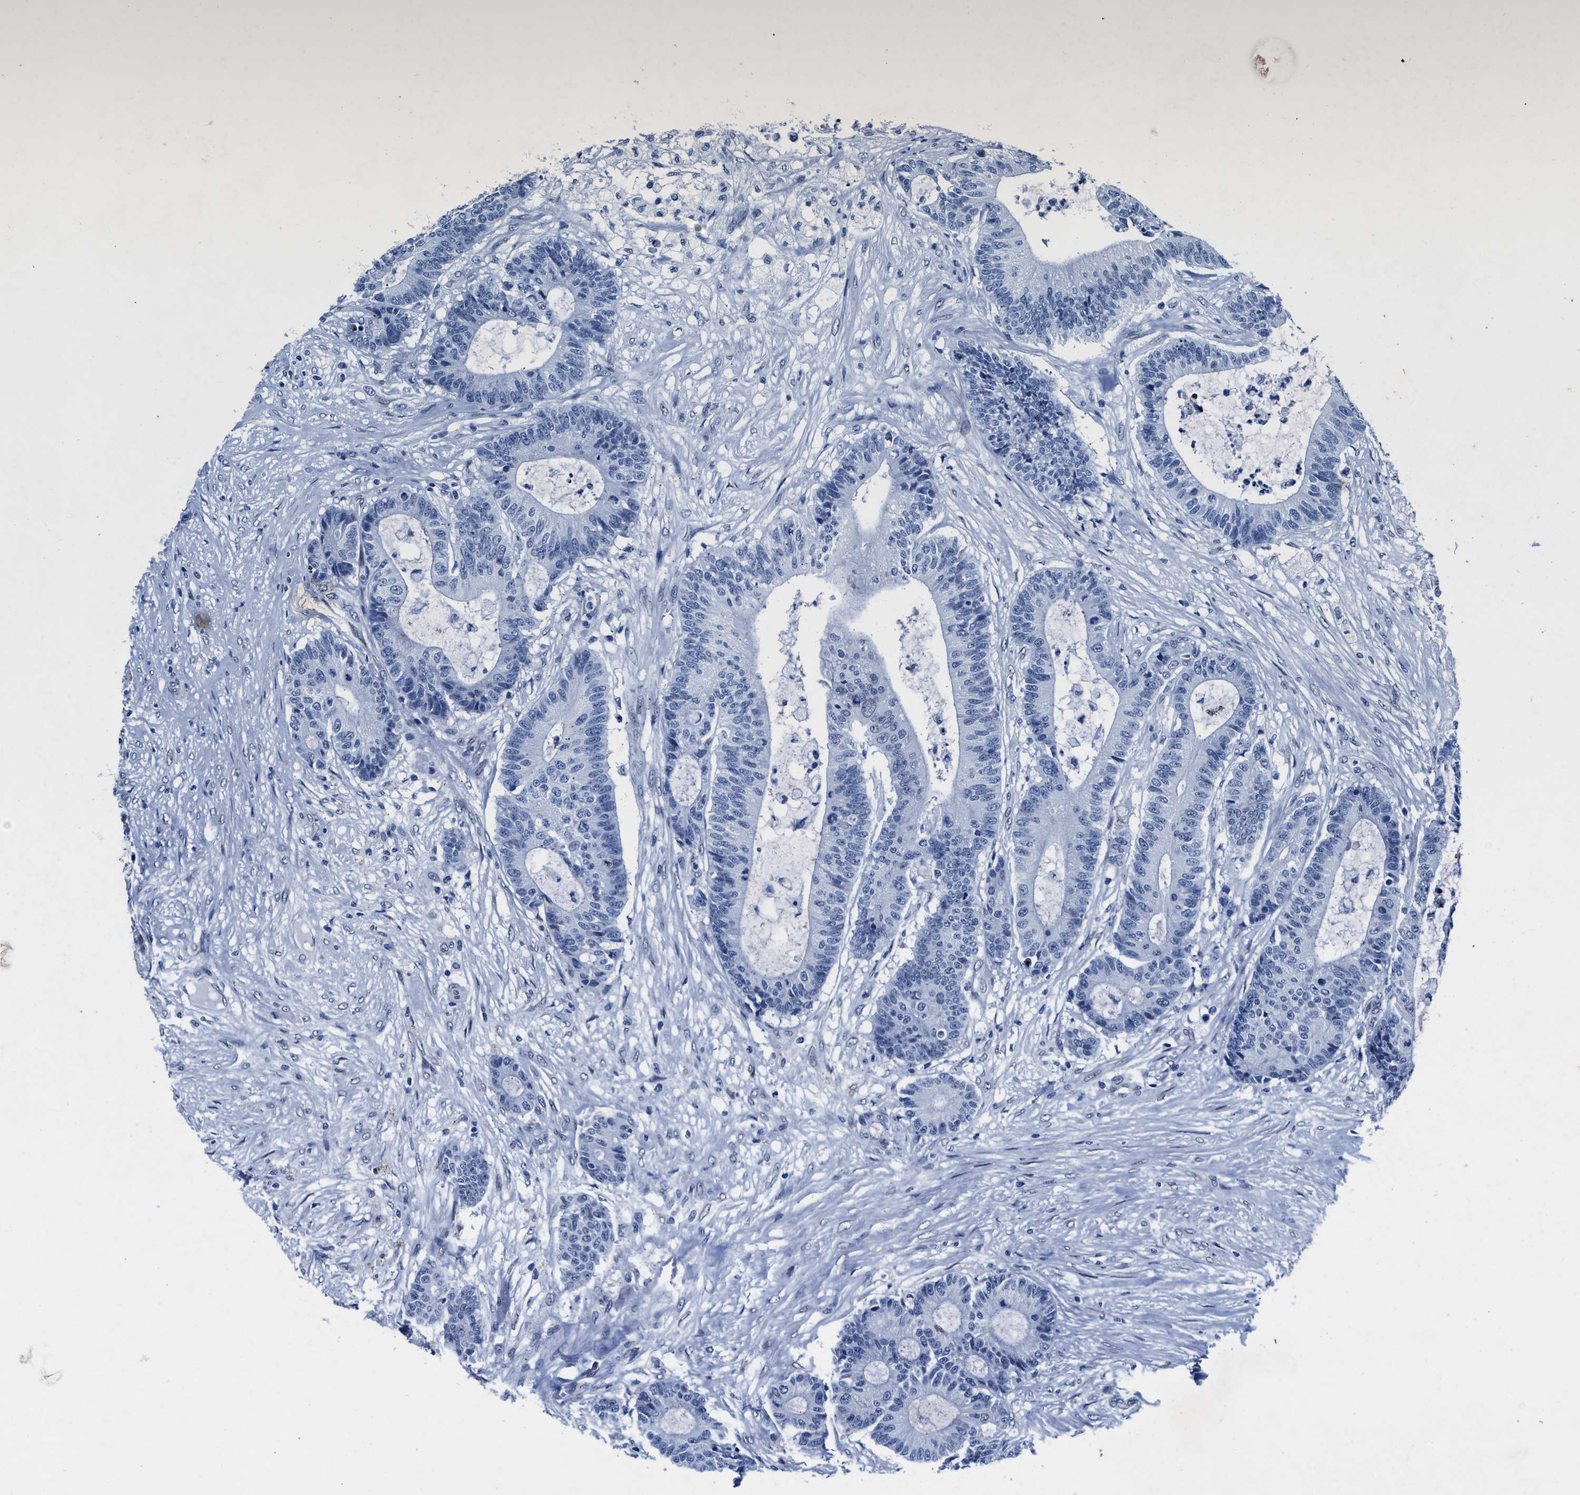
{"staining": {"intensity": "negative", "quantity": "none", "location": "none"}, "tissue": "colorectal cancer", "cell_type": "Tumor cells", "image_type": "cancer", "snomed": [{"axis": "morphology", "description": "Adenocarcinoma, NOS"}, {"axis": "topography", "description": "Colon"}], "caption": "This is a histopathology image of immunohistochemistry staining of colorectal adenocarcinoma, which shows no staining in tumor cells.", "gene": "UBN2", "patient": {"sex": "female", "age": 84}}